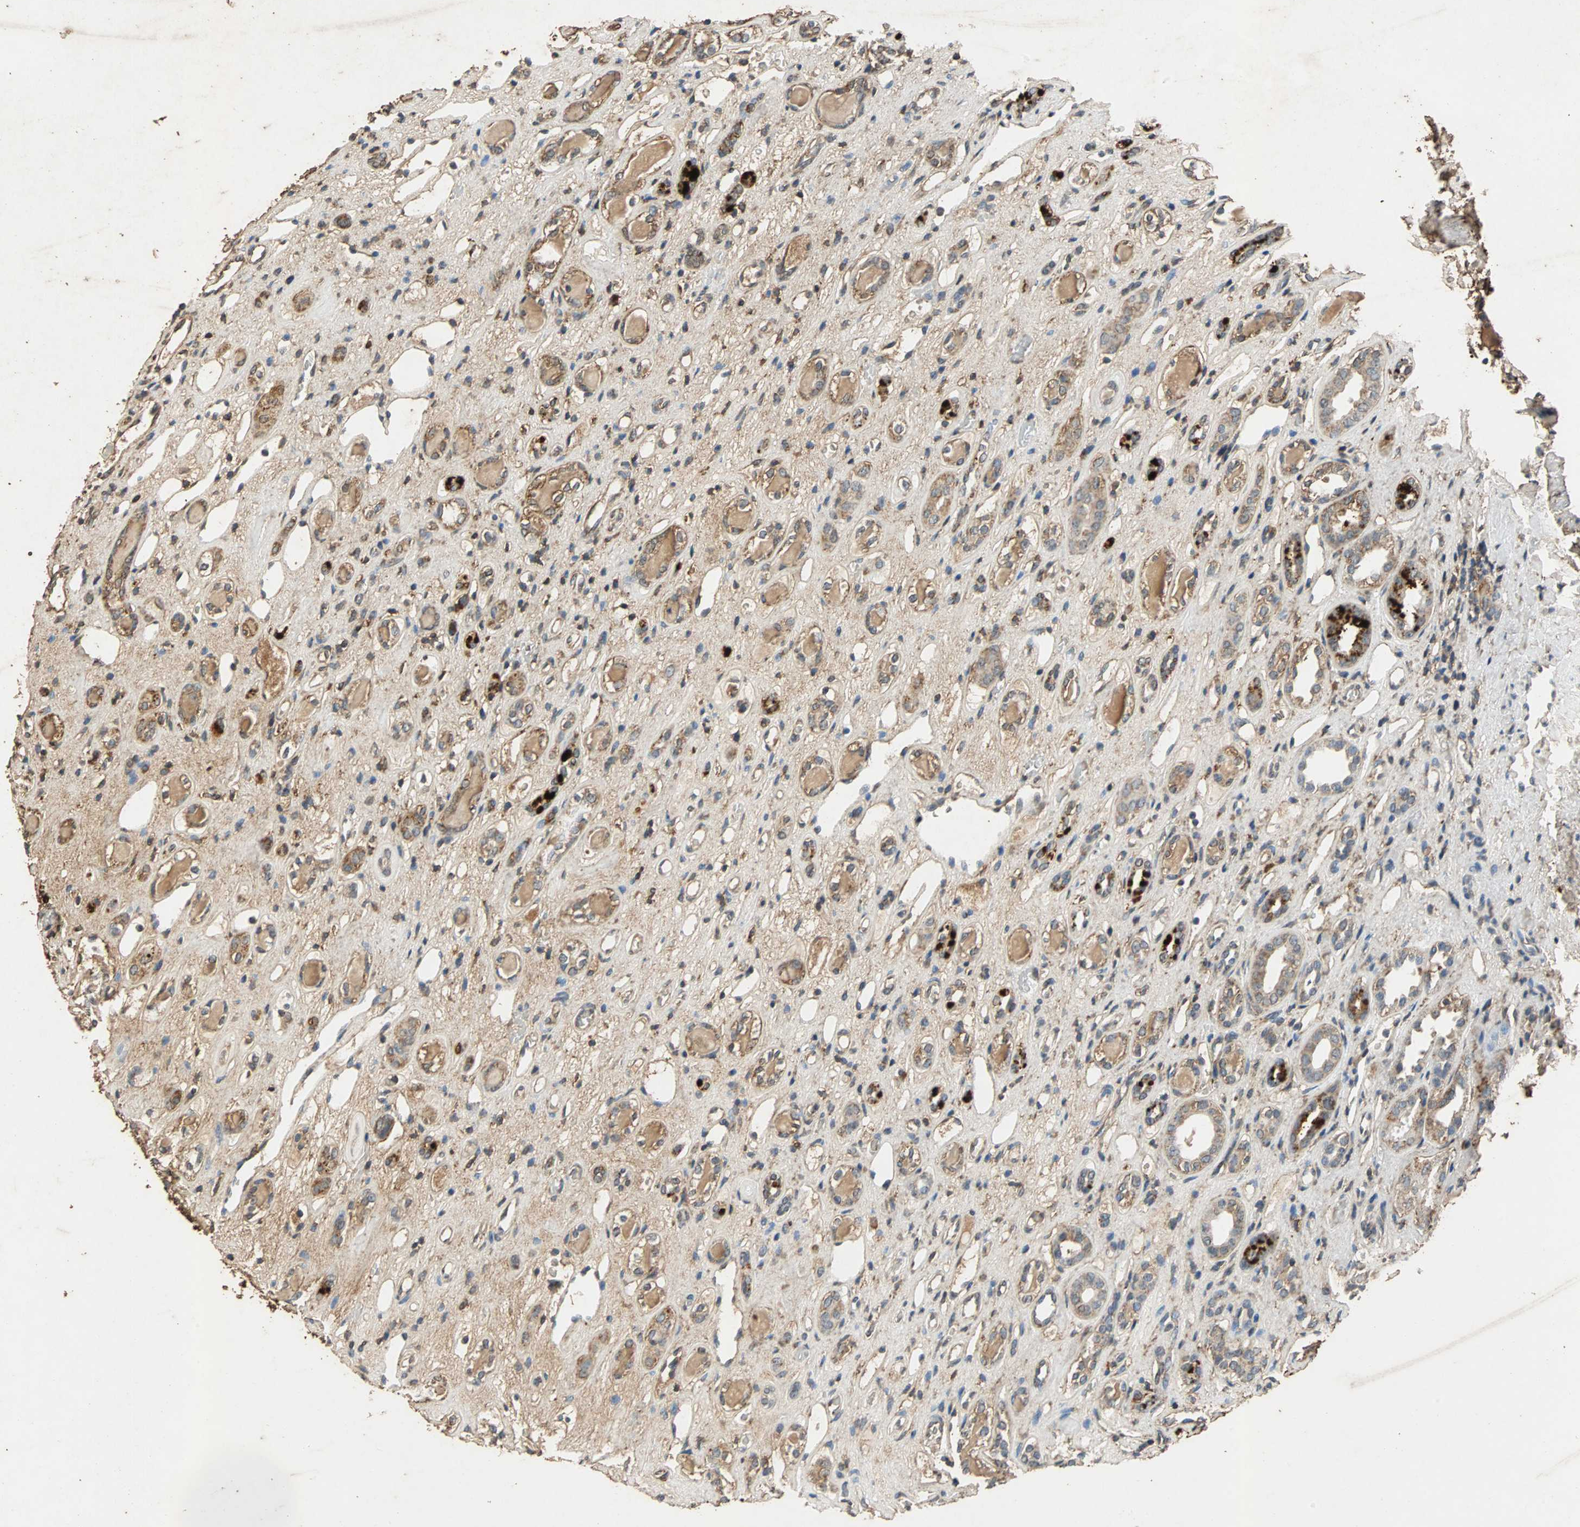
{"staining": {"intensity": "moderate", "quantity": ">75%", "location": "cytoplasmic/membranous"}, "tissue": "renal cancer", "cell_type": "Tumor cells", "image_type": "cancer", "snomed": [{"axis": "morphology", "description": "Adenocarcinoma, NOS"}, {"axis": "topography", "description": "Kidney"}], "caption": "DAB (3,3'-diaminobenzidine) immunohistochemical staining of human renal cancer displays moderate cytoplasmic/membranous protein staining in approximately >75% of tumor cells. (brown staining indicates protein expression, while blue staining denotes nuclei).", "gene": "NAA10", "patient": {"sex": "female", "age": 60}}